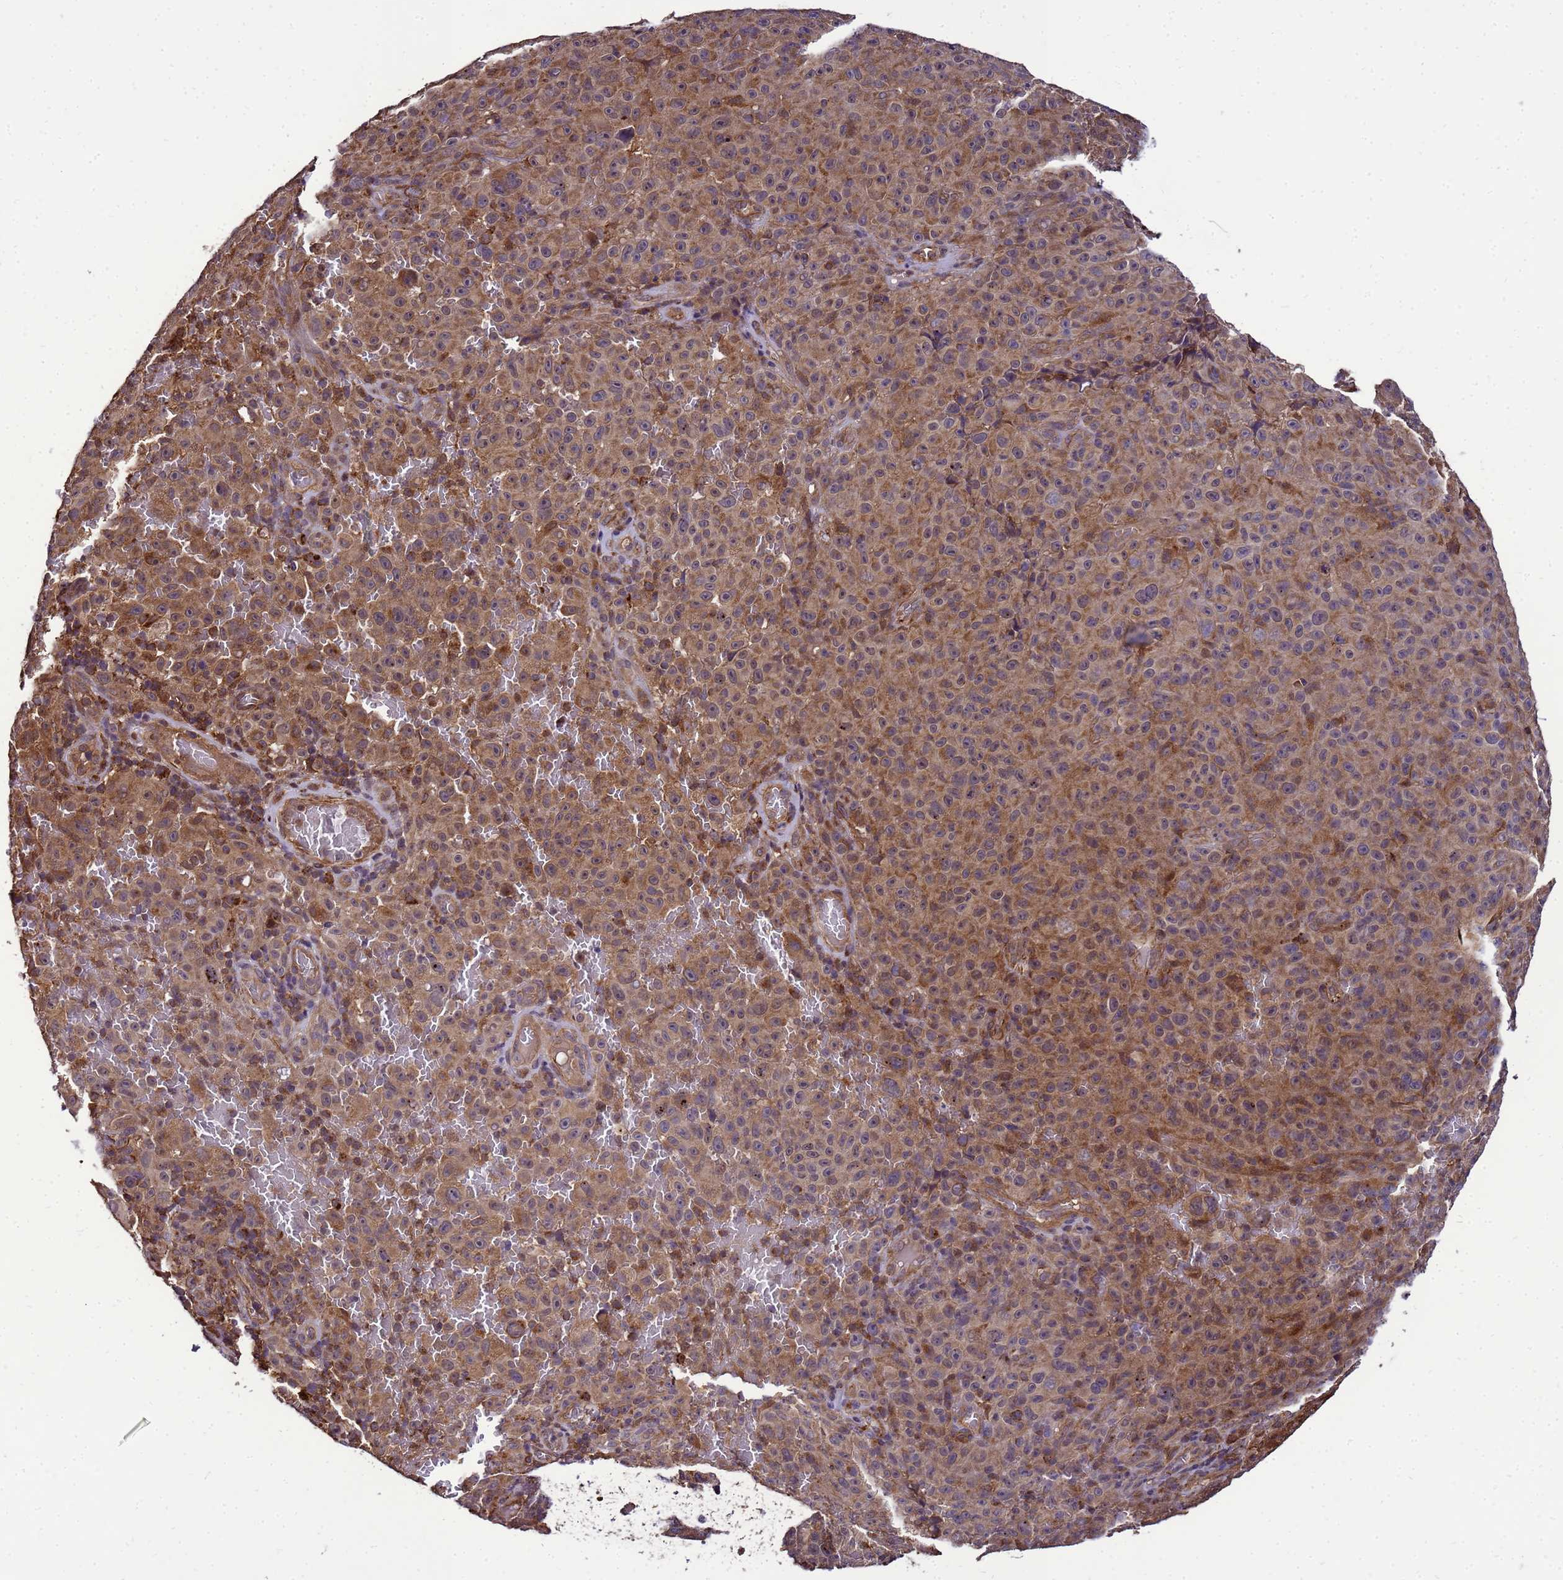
{"staining": {"intensity": "moderate", "quantity": ">75%", "location": "cytoplasmic/membranous"}, "tissue": "melanoma", "cell_type": "Tumor cells", "image_type": "cancer", "snomed": [{"axis": "morphology", "description": "Malignant melanoma, NOS"}, {"axis": "topography", "description": "Skin"}], "caption": "Moderate cytoplasmic/membranous protein staining is present in approximately >75% of tumor cells in malignant melanoma.", "gene": "TRABD", "patient": {"sex": "female", "age": 82}}